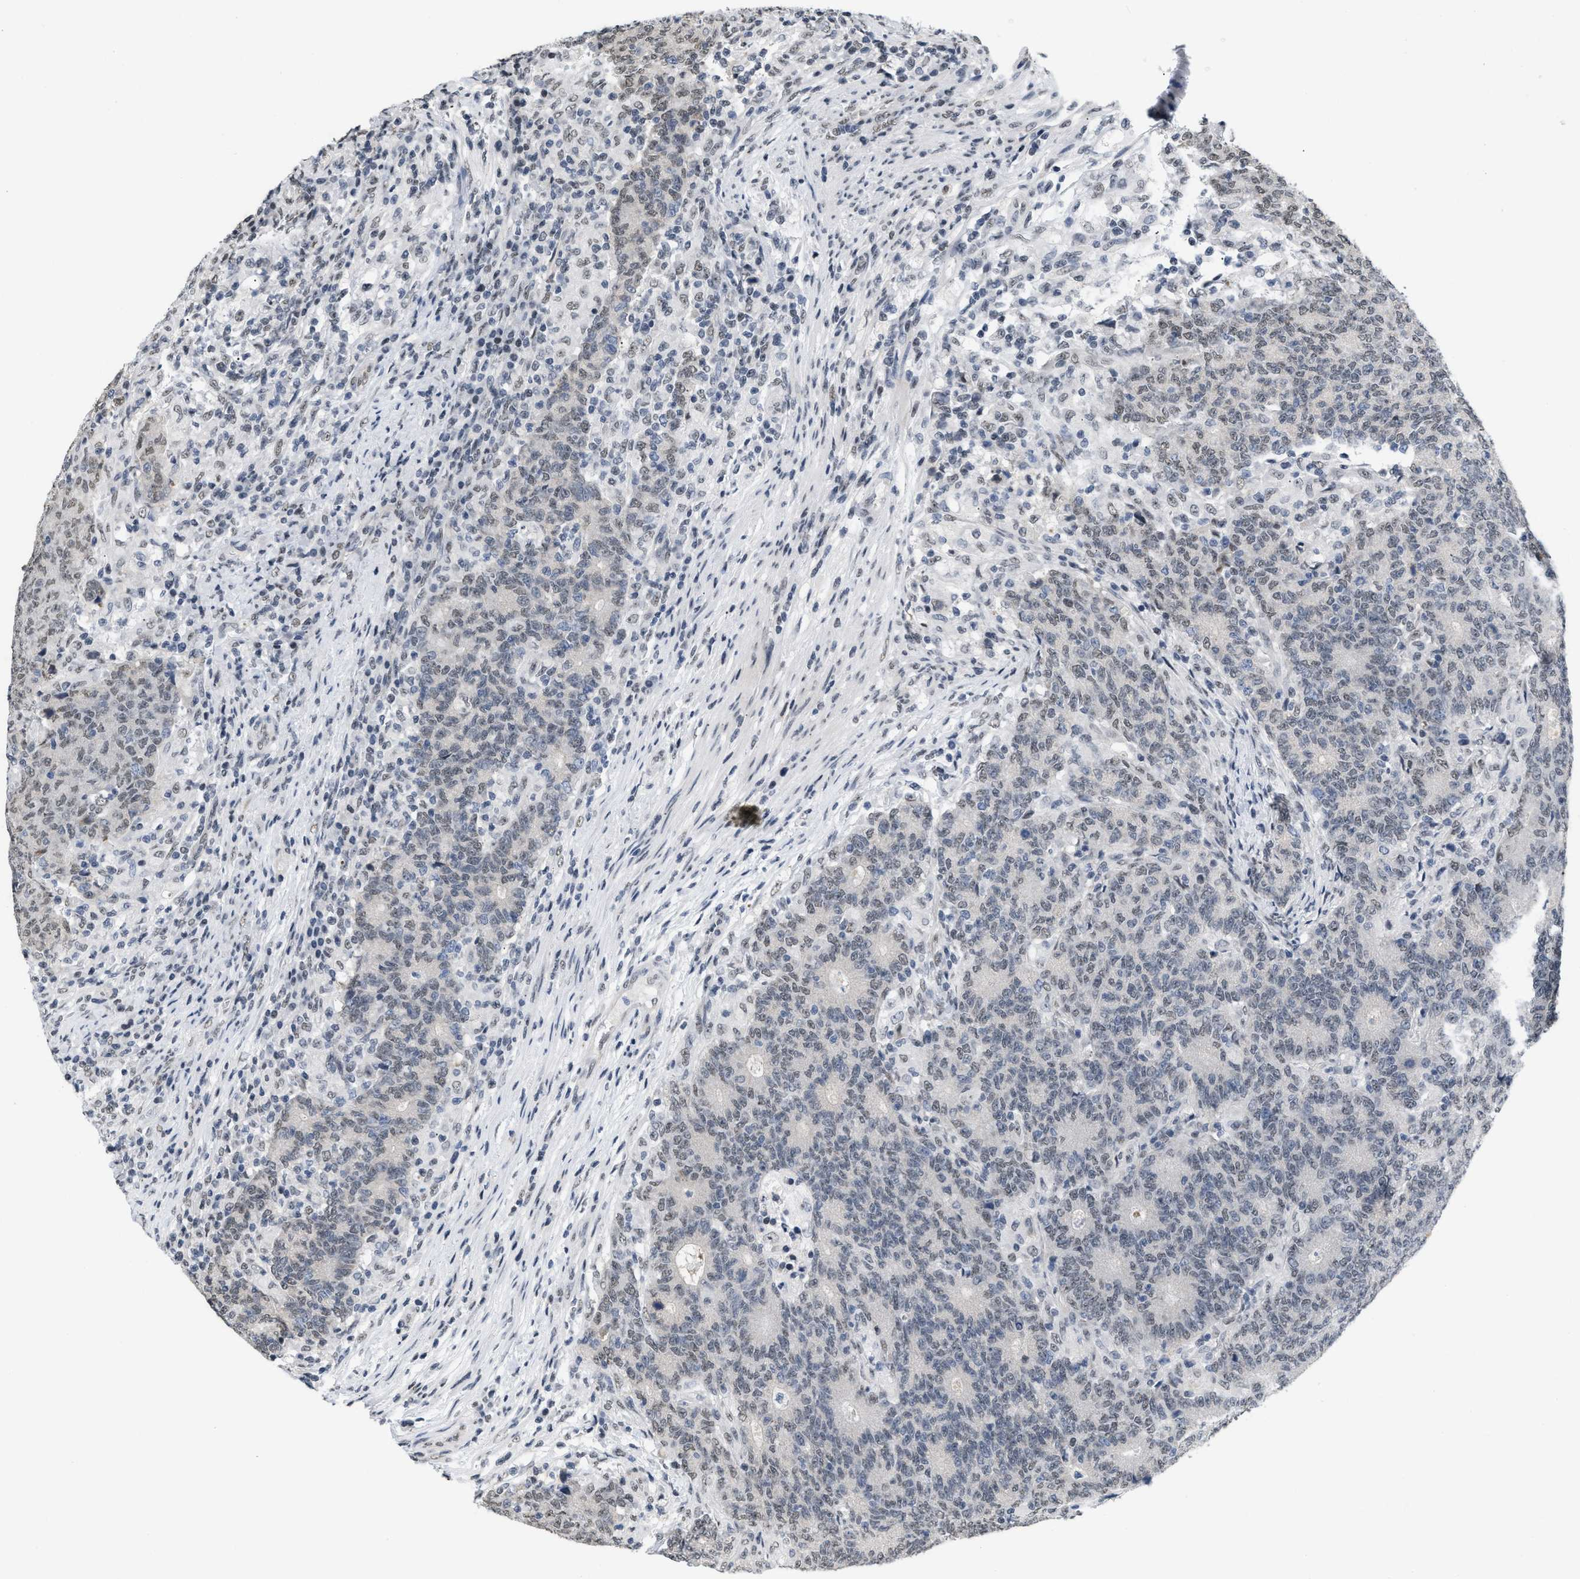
{"staining": {"intensity": "weak", "quantity": "<25%", "location": "nuclear"}, "tissue": "colorectal cancer", "cell_type": "Tumor cells", "image_type": "cancer", "snomed": [{"axis": "morphology", "description": "Normal tissue, NOS"}, {"axis": "morphology", "description": "Adenocarcinoma, NOS"}, {"axis": "topography", "description": "Colon"}], "caption": "Immunohistochemistry (IHC) of human colorectal cancer (adenocarcinoma) shows no staining in tumor cells.", "gene": "RAF1", "patient": {"sex": "female", "age": 75}}